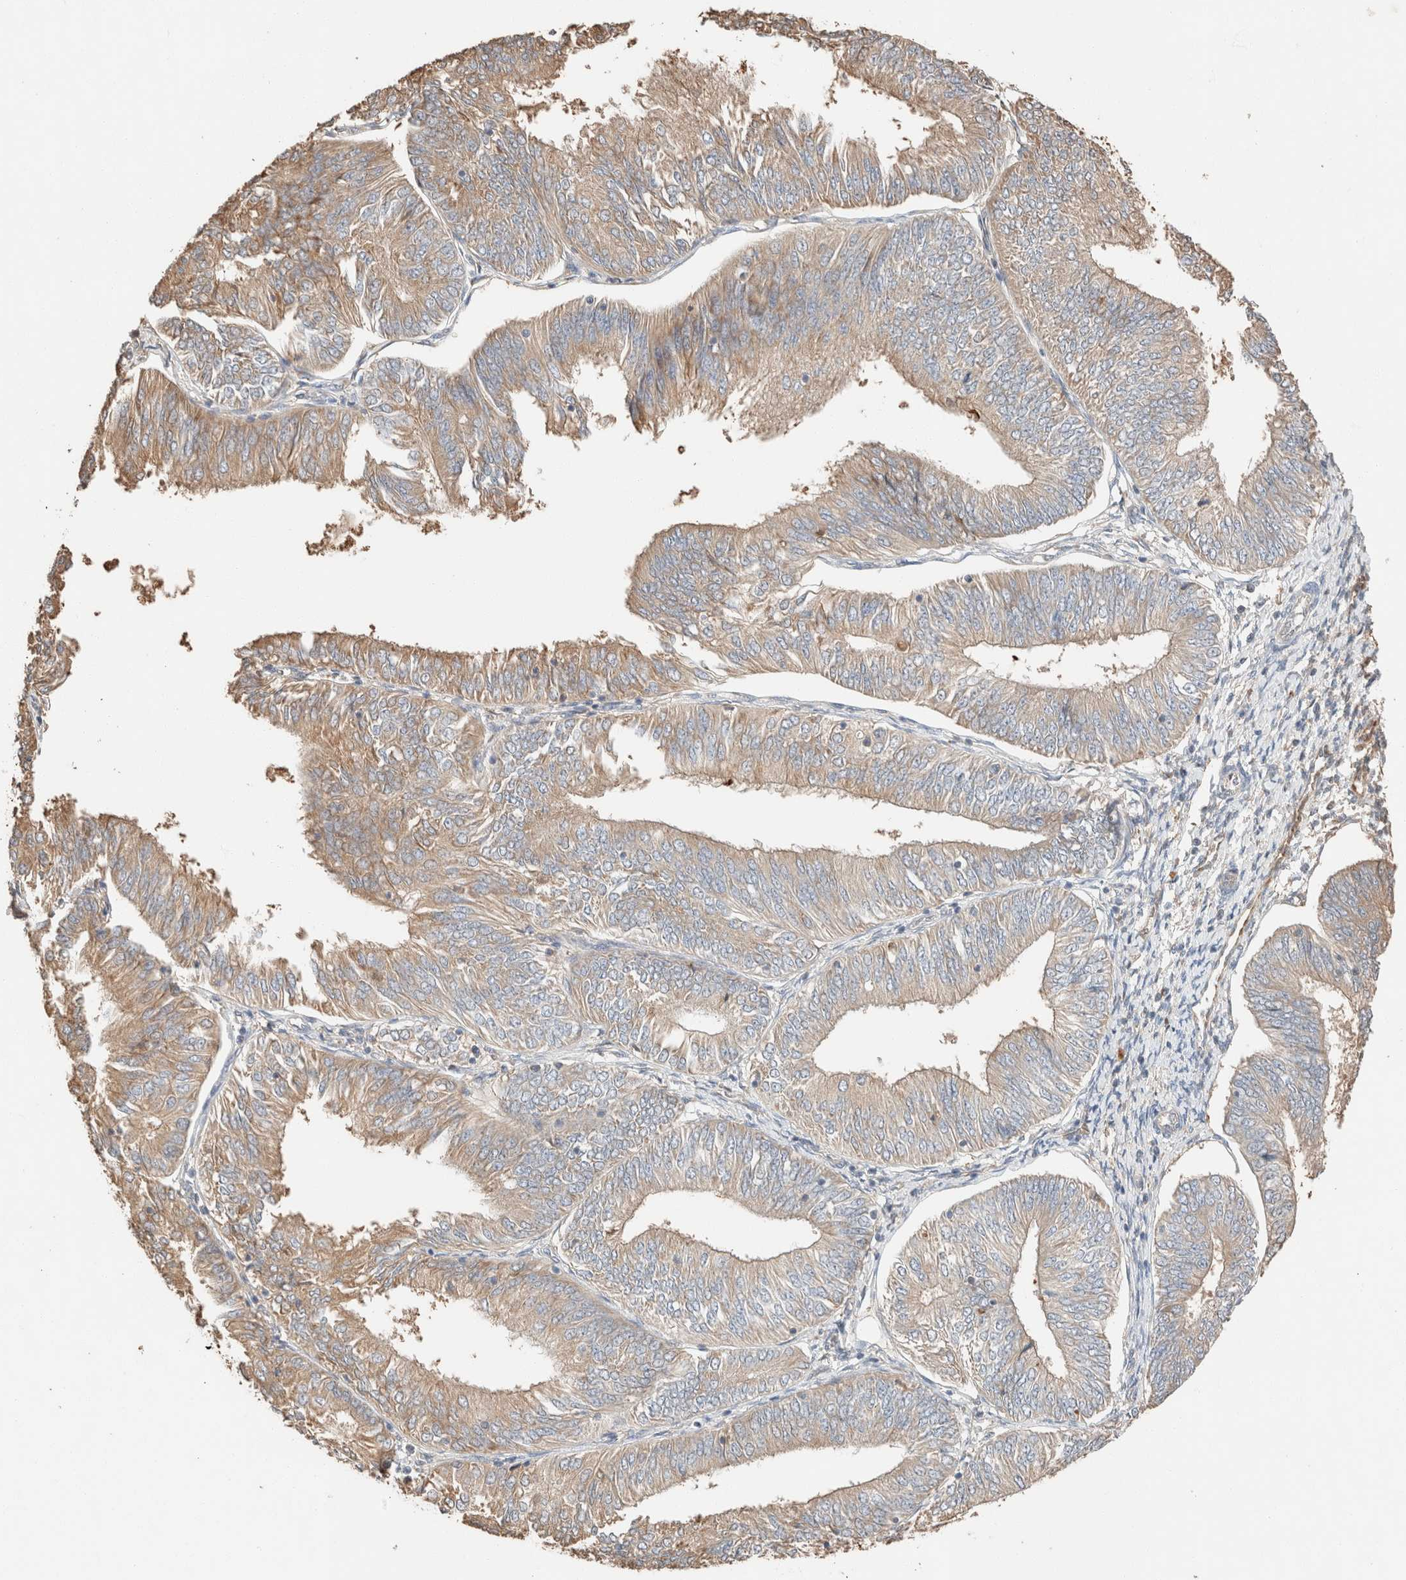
{"staining": {"intensity": "moderate", "quantity": ">75%", "location": "cytoplasmic/membranous"}, "tissue": "endometrial cancer", "cell_type": "Tumor cells", "image_type": "cancer", "snomed": [{"axis": "morphology", "description": "Adenocarcinoma, NOS"}, {"axis": "topography", "description": "Endometrium"}], "caption": "Endometrial adenocarcinoma stained with a protein marker displays moderate staining in tumor cells.", "gene": "TUBD1", "patient": {"sex": "female", "age": 58}}